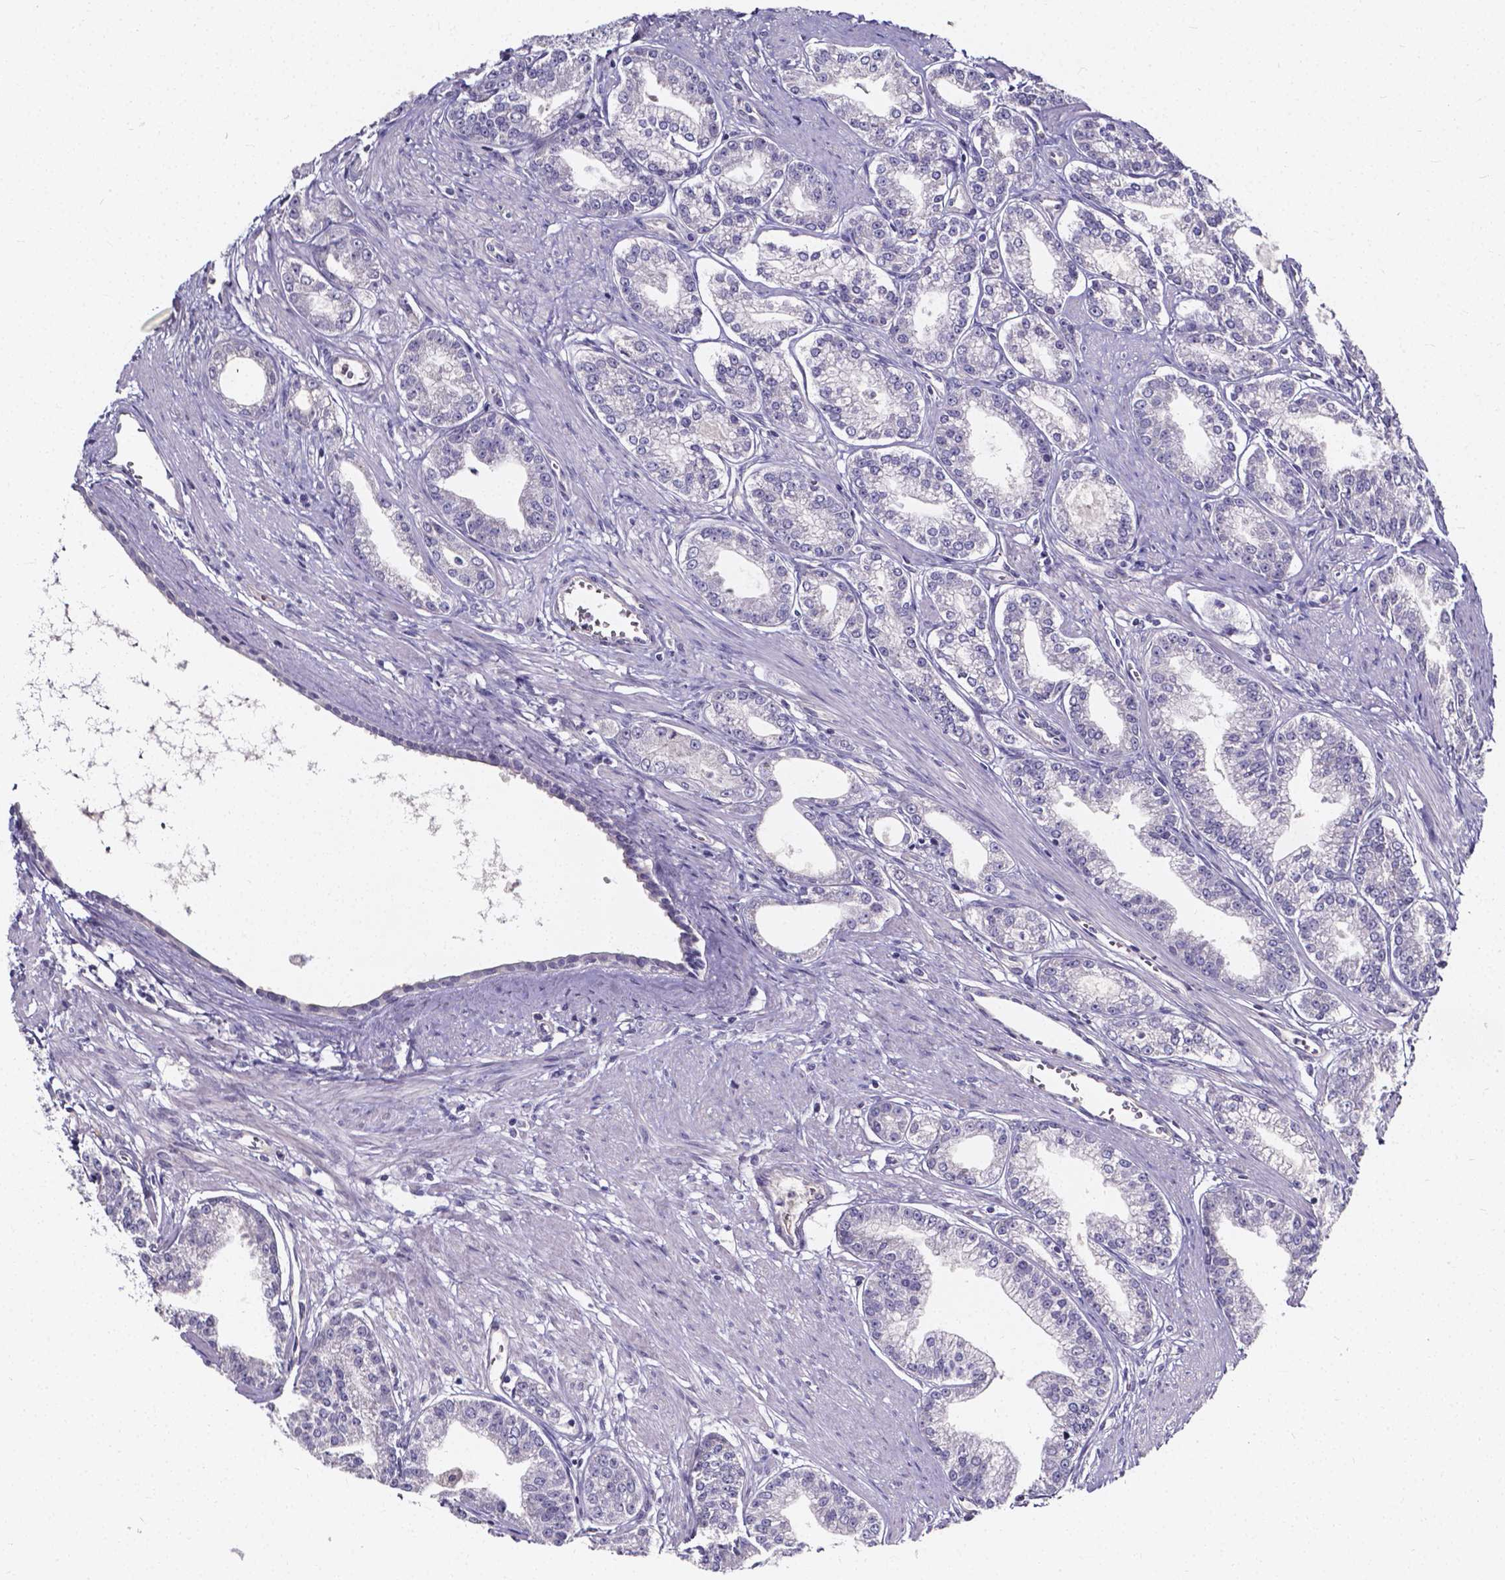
{"staining": {"intensity": "negative", "quantity": "none", "location": "none"}, "tissue": "prostate cancer", "cell_type": "Tumor cells", "image_type": "cancer", "snomed": [{"axis": "morphology", "description": "Adenocarcinoma, NOS"}, {"axis": "topography", "description": "Prostate"}], "caption": "A histopathology image of prostate cancer stained for a protein shows no brown staining in tumor cells. (DAB immunohistochemistry (IHC) visualized using brightfield microscopy, high magnification).", "gene": "CACNG8", "patient": {"sex": "male", "age": 71}}